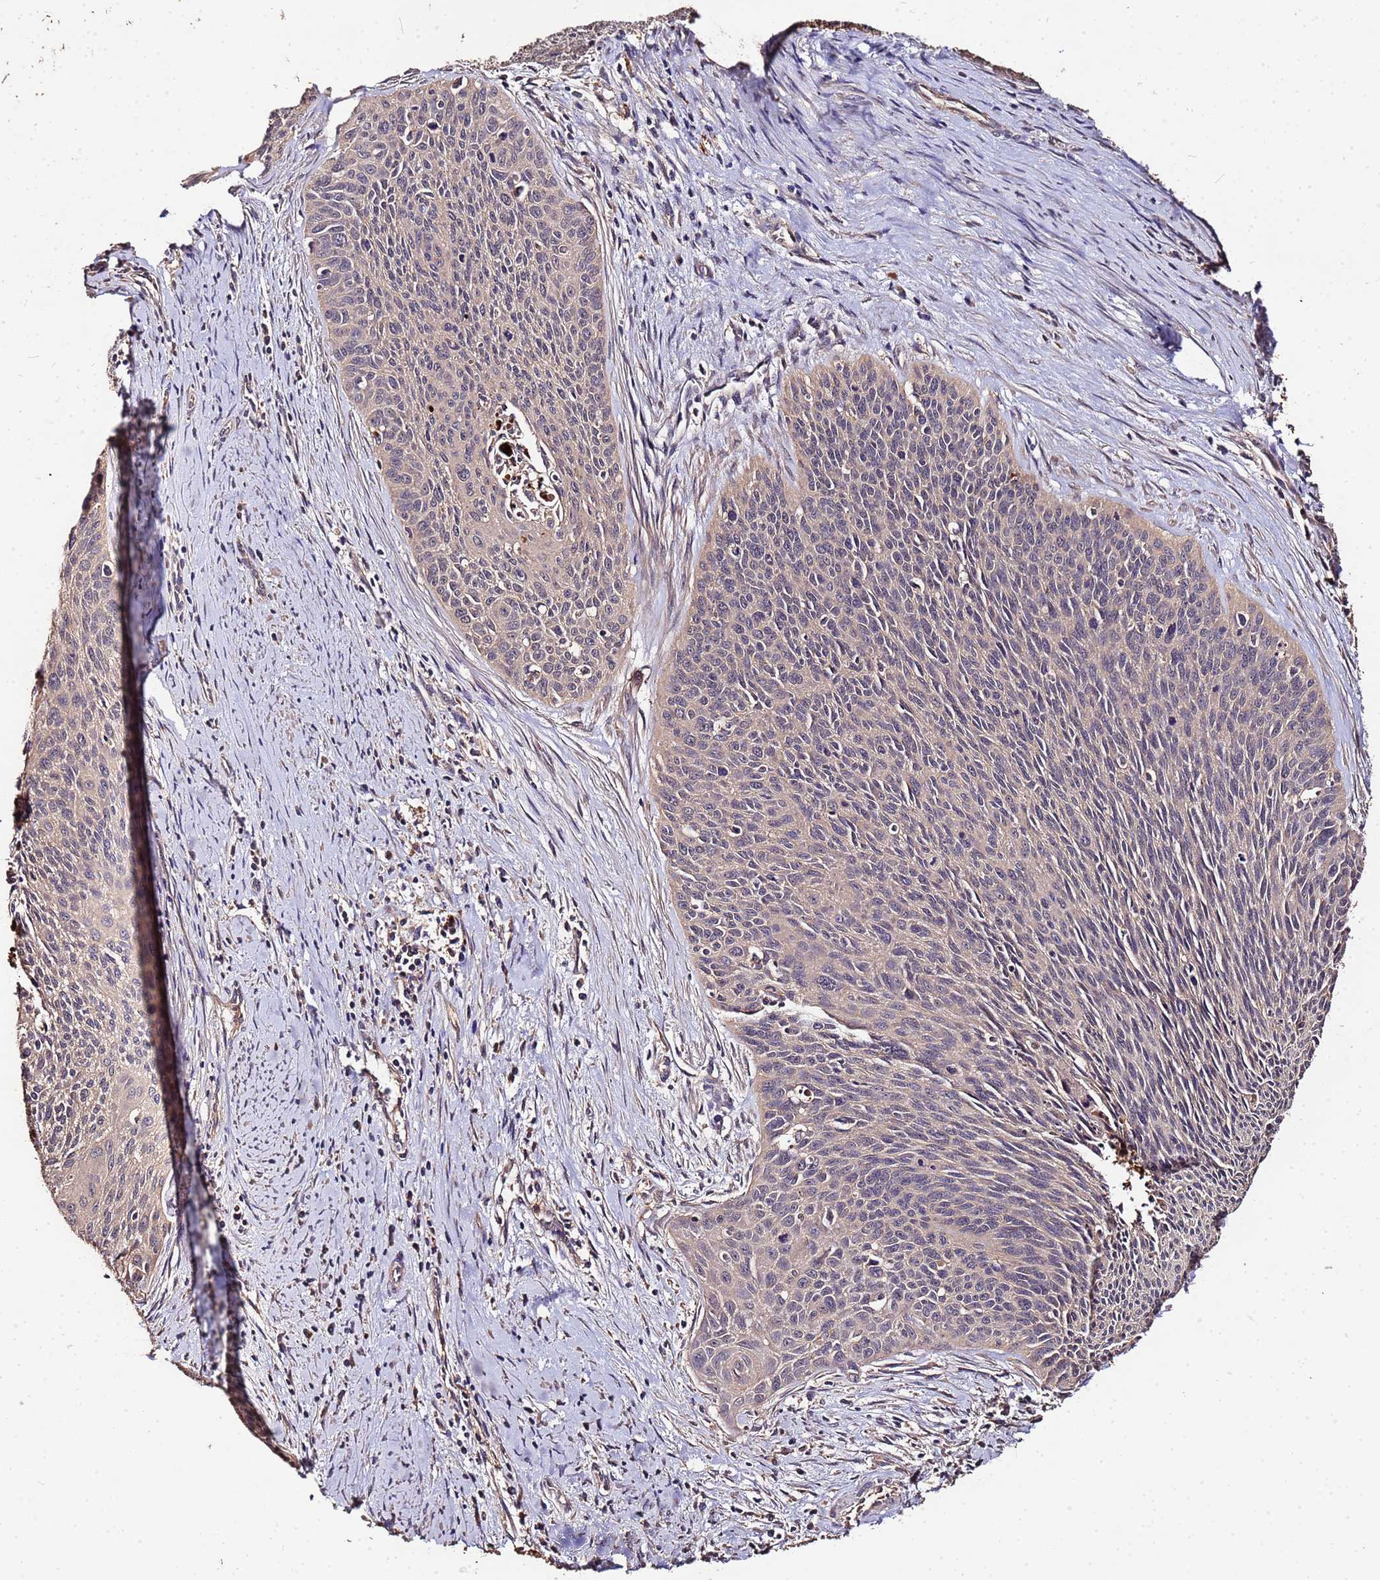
{"staining": {"intensity": "negative", "quantity": "none", "location": "none"}, "tissue": "cervical cancer", "cell_type": "Tumor cells", "image_type": "cancer", "snomed": [{"axis": "morphology", "description": "Squamous cell carcinoma, NOS"}, {"axis": "topography", "description": "Cervix"}], "caption": "Human cervical cancer (squamous cell carcinoma) stained for a protein using IHC shows no staining in tumor cells.", "gene": "MTERF1", "patient": {"sex": "female", "age": 55}}